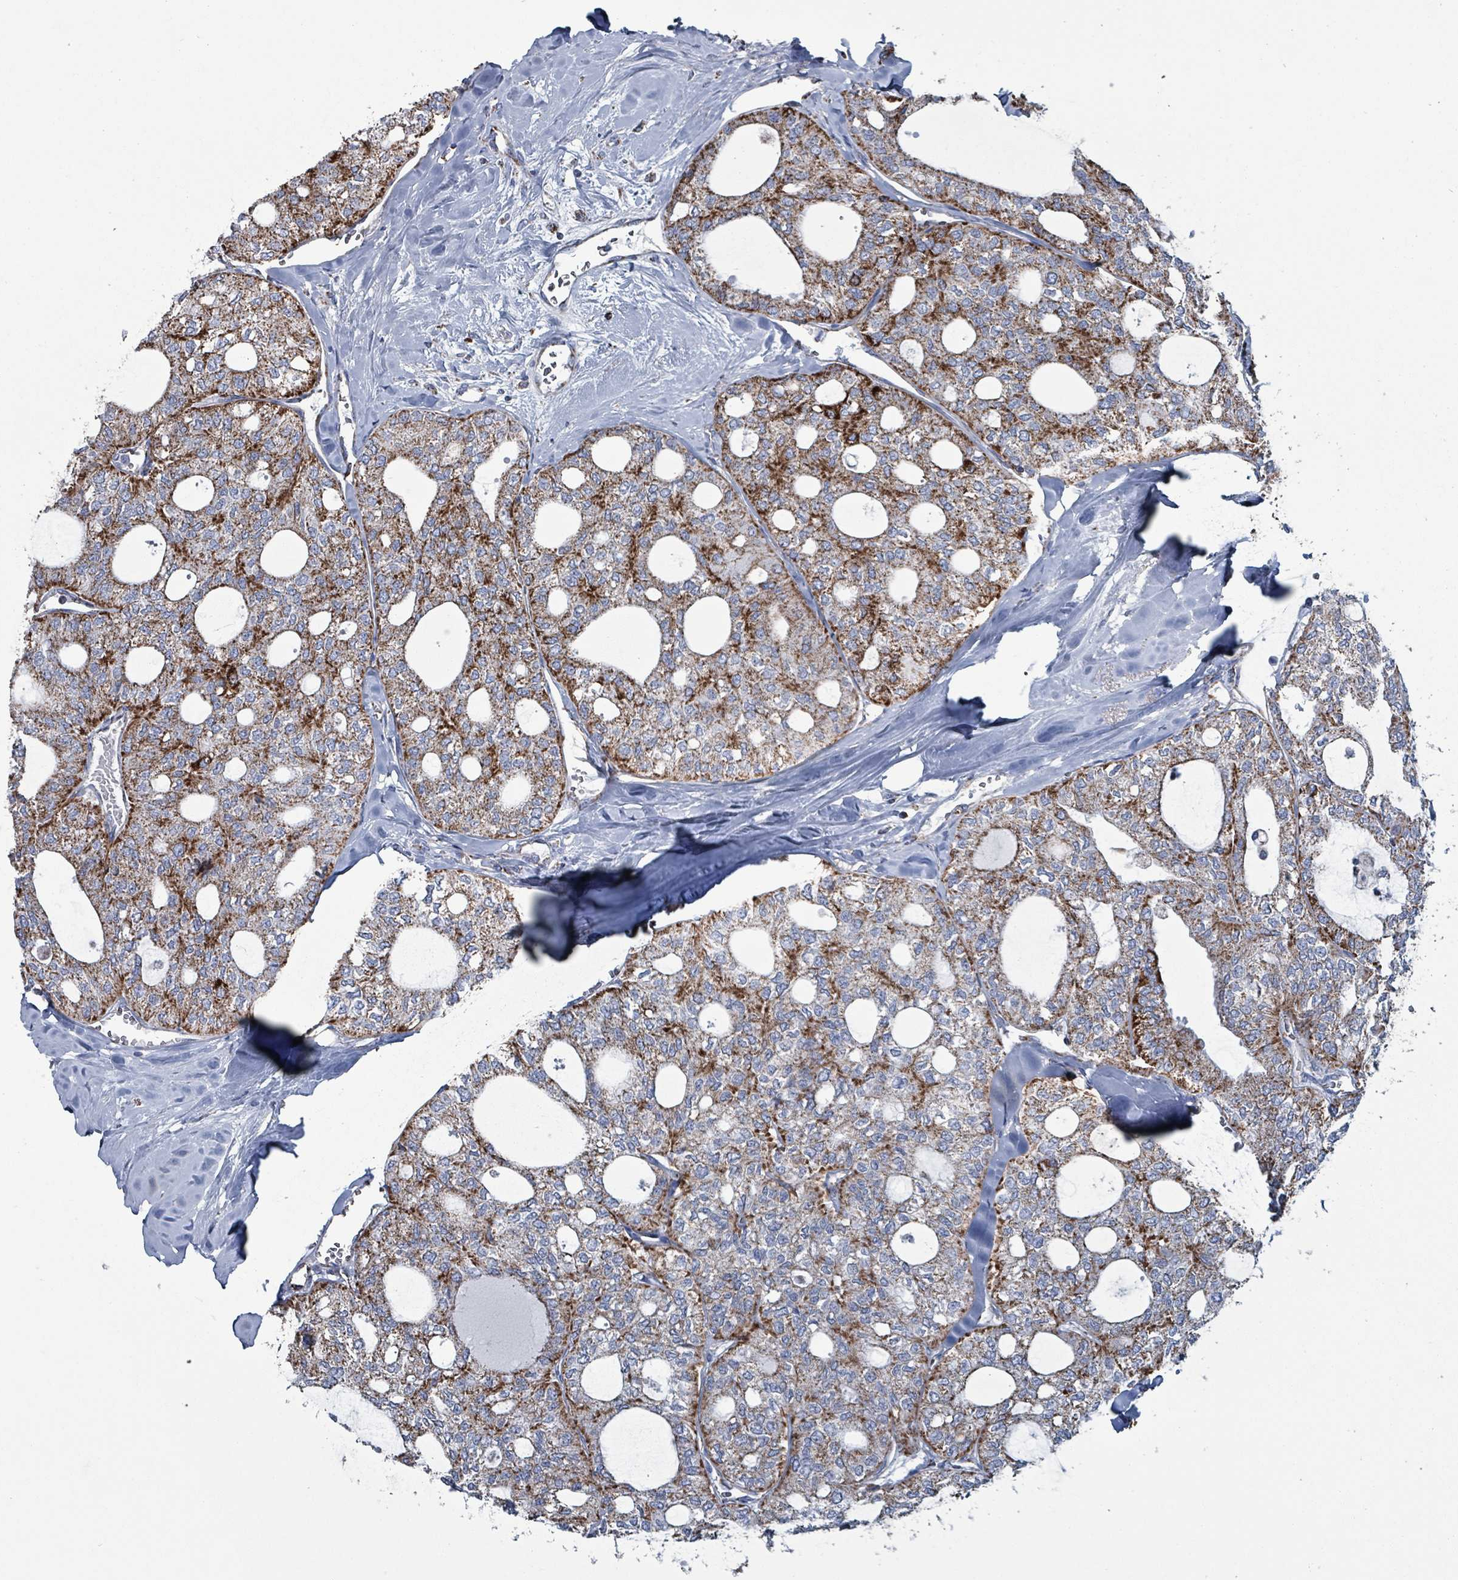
{"staining": {"intensity": "moderate", "quantity": "25%-75%", "location": "cytoplasmic/membranous"}, "tissue": "thyroid cancer", "cell_type": "Tumor cells", "image_type": "cancer", "snomed": [{"axis": "morphology", "description": "Follicular adenoma carcinoma, NOS"}, {"axis": "topography", "description": "Thyroid gland"}], "caption": "This is an image of immunohistochemistry (IHC) staining of follicular adenoma carcinoma (thyroid), which shows moderate positivity in the cytoplasmic/membranous of tumor cells.", "gene": "IDH3B", "patient": {"sex": "male", "age": 75}}